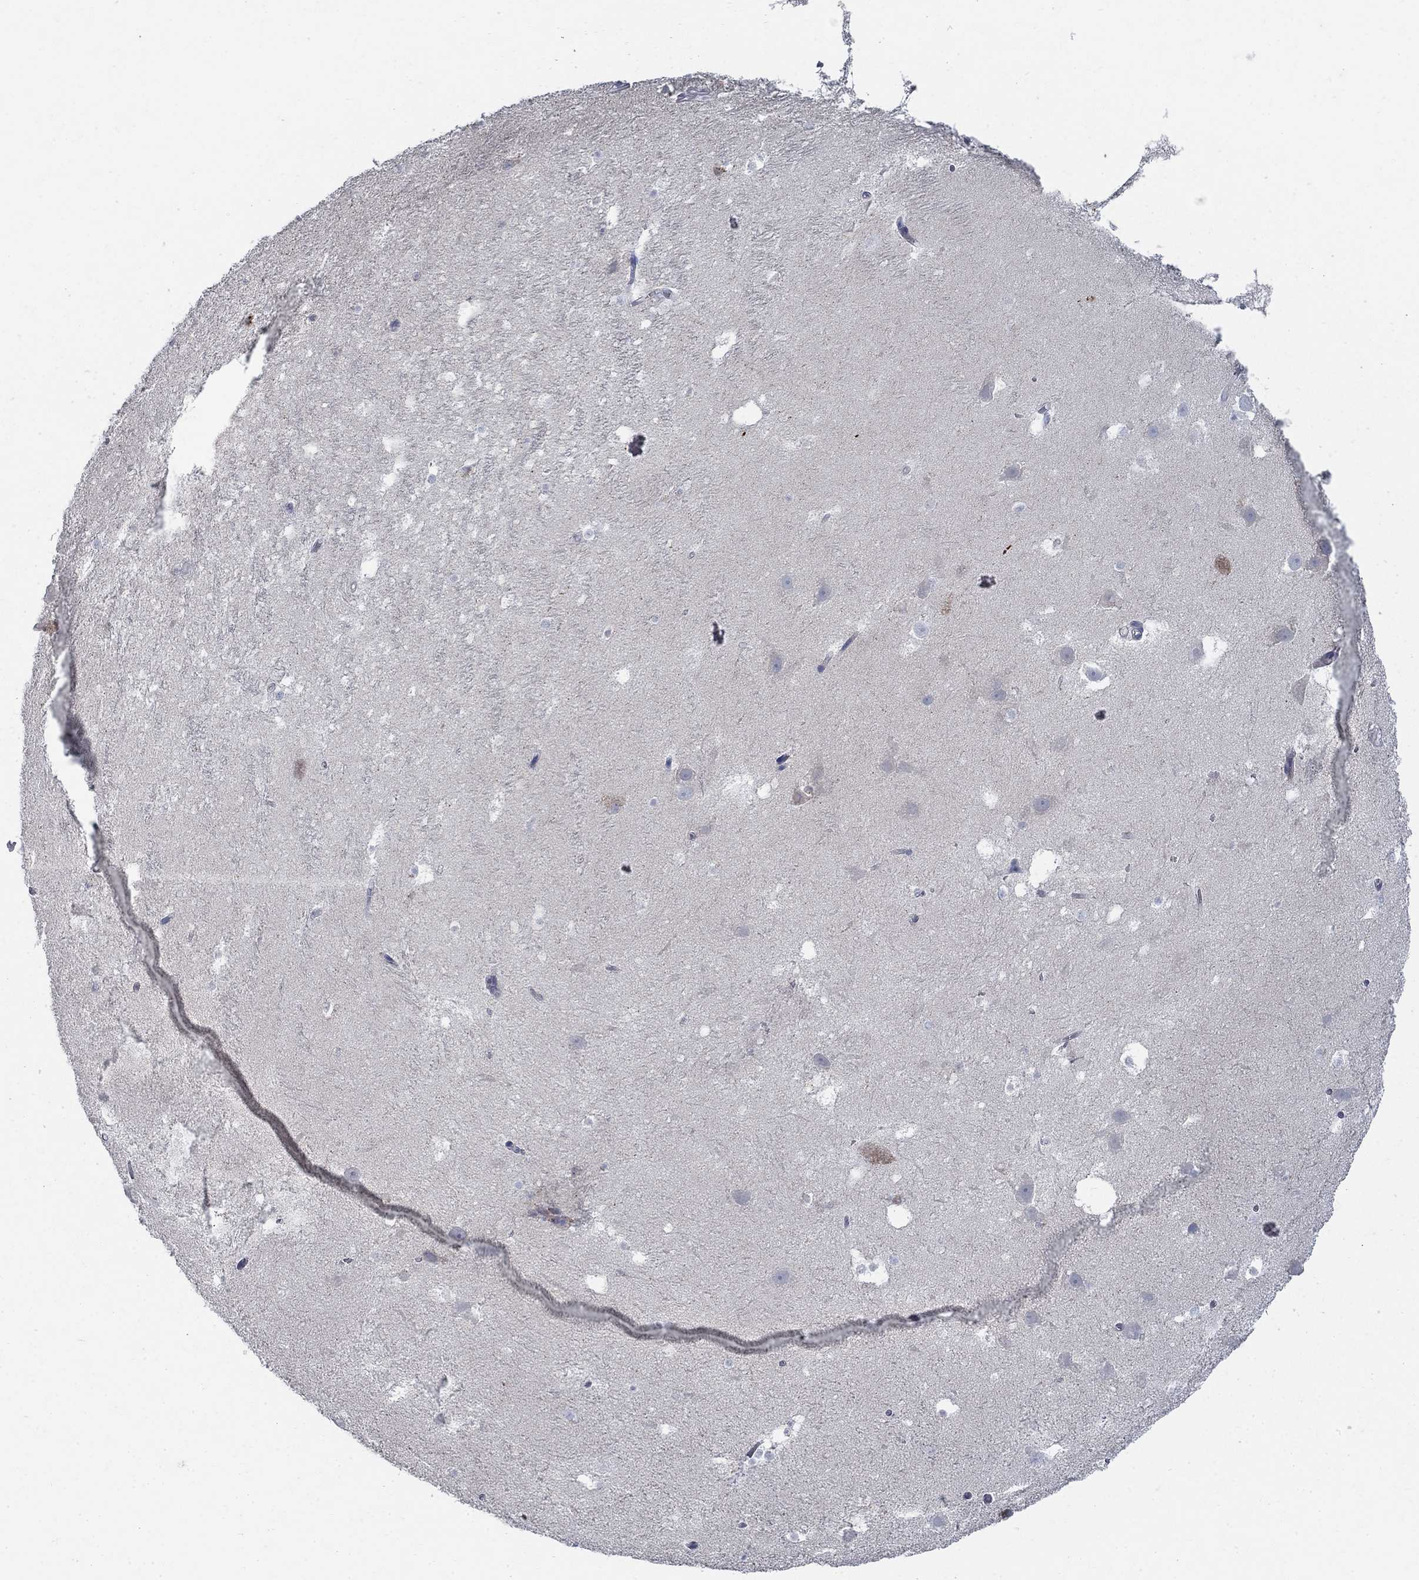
{"staining": {"intensity": "negative", "quantity": "none", "location": "none"}, "tissue": "hippocampus", "cell_type": "Glial cells", "image_type": "normal", "snomed": [{"axis": "morphology", "description": "Normal tissue, NOS"}, {"axis": "topography", "description": "Hippocampus"}], "caption": "An image of human hippocampus is negative for staining in glial cells.", "gene": "DNER", "patient": {"sex": "male", "age": 26}}